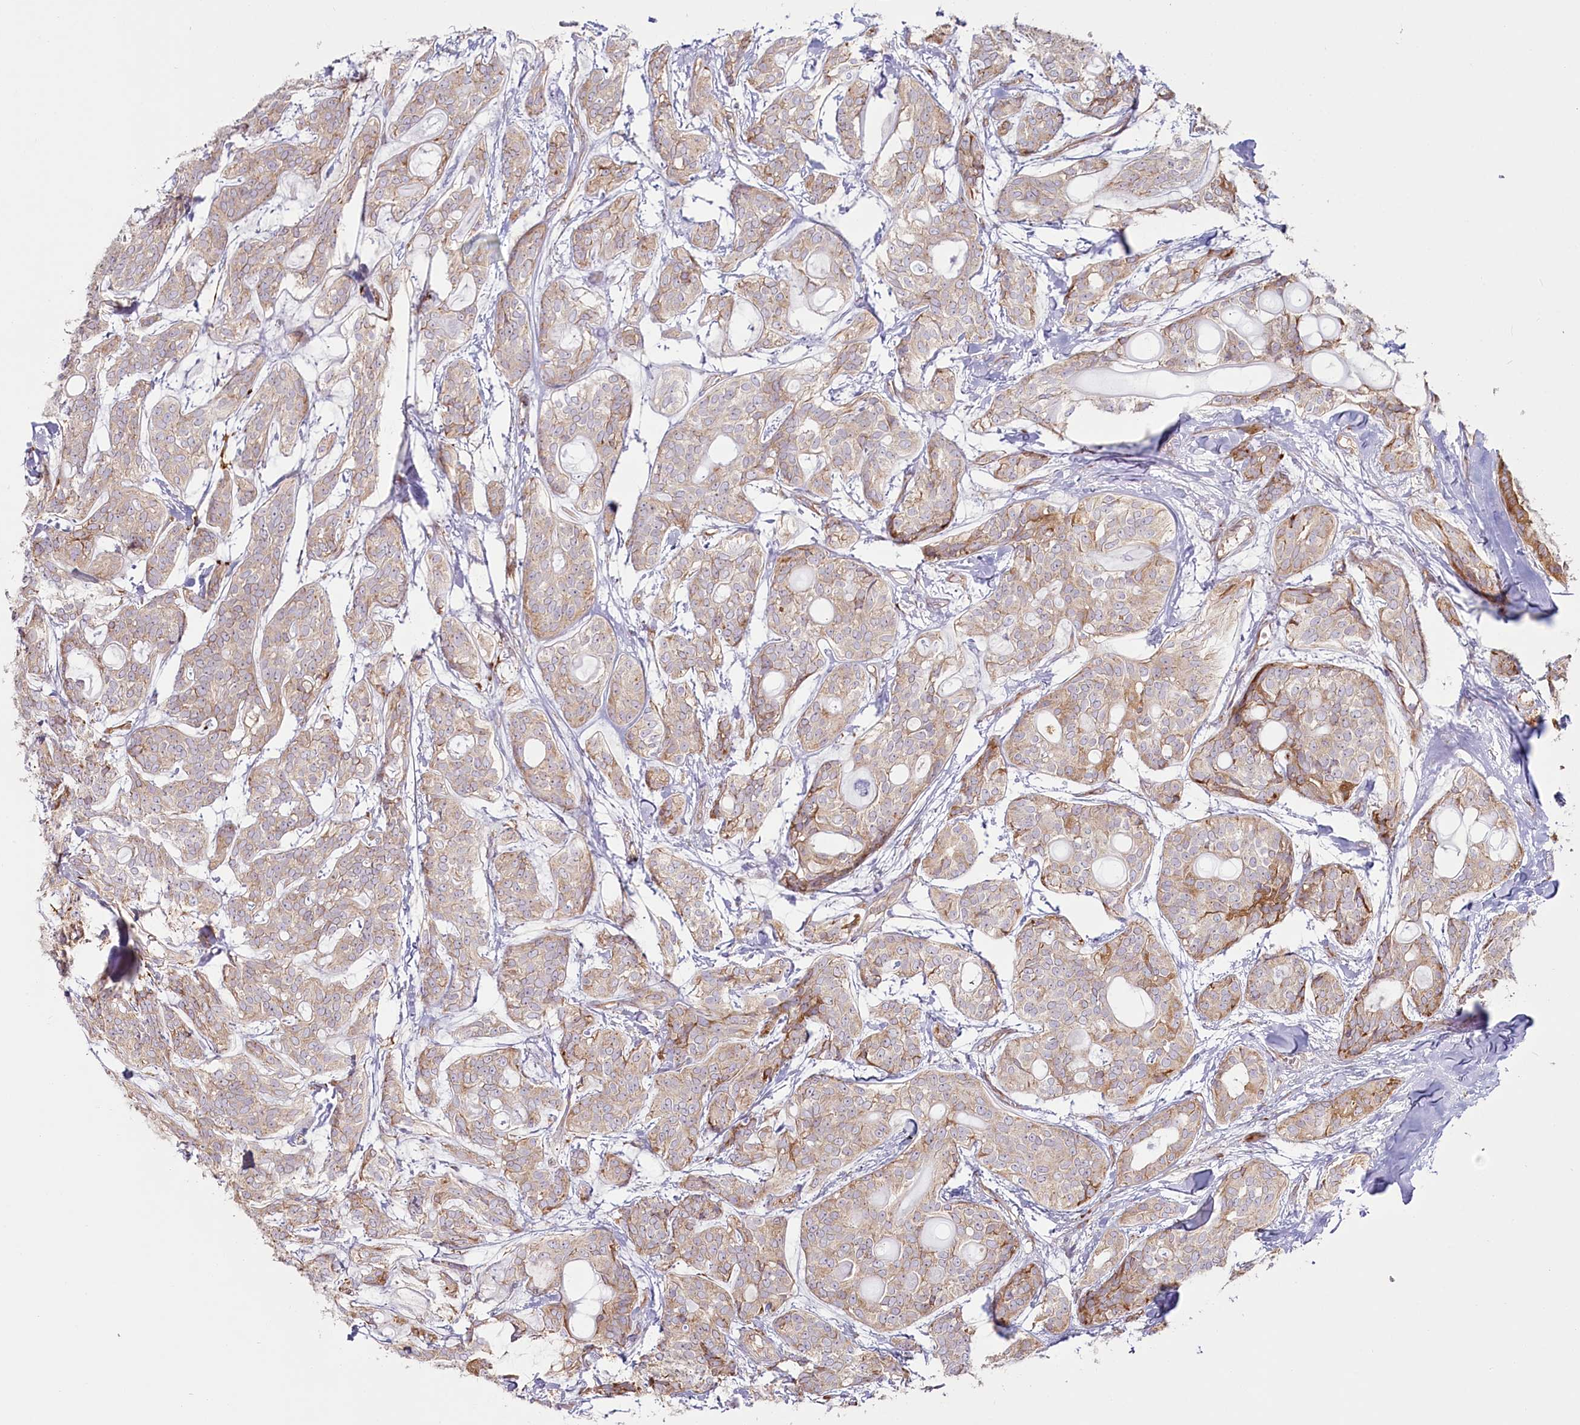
{"staining": {"intensity": "weak", "quantity": ">75%", "location": "cytoplasmic/membranous"}, "tissue": "head and neck cancer", "cell_type": "Tumor cells", "image_type": "cancer", "snomed": [{"axis": "morphology", "description": "Adenocarcinoma, NOS"}, {"axis": "topography", "description": "Head-Neck"}], "caption": "This is a histology image of immunohistochemistry staining of adenocarcinoma (head and neck), which shows weak staining in the cytoplasmic/membranous of tumor cells.", "gene": "HARS2", "patient": {"sex": "male", "age": 66}}